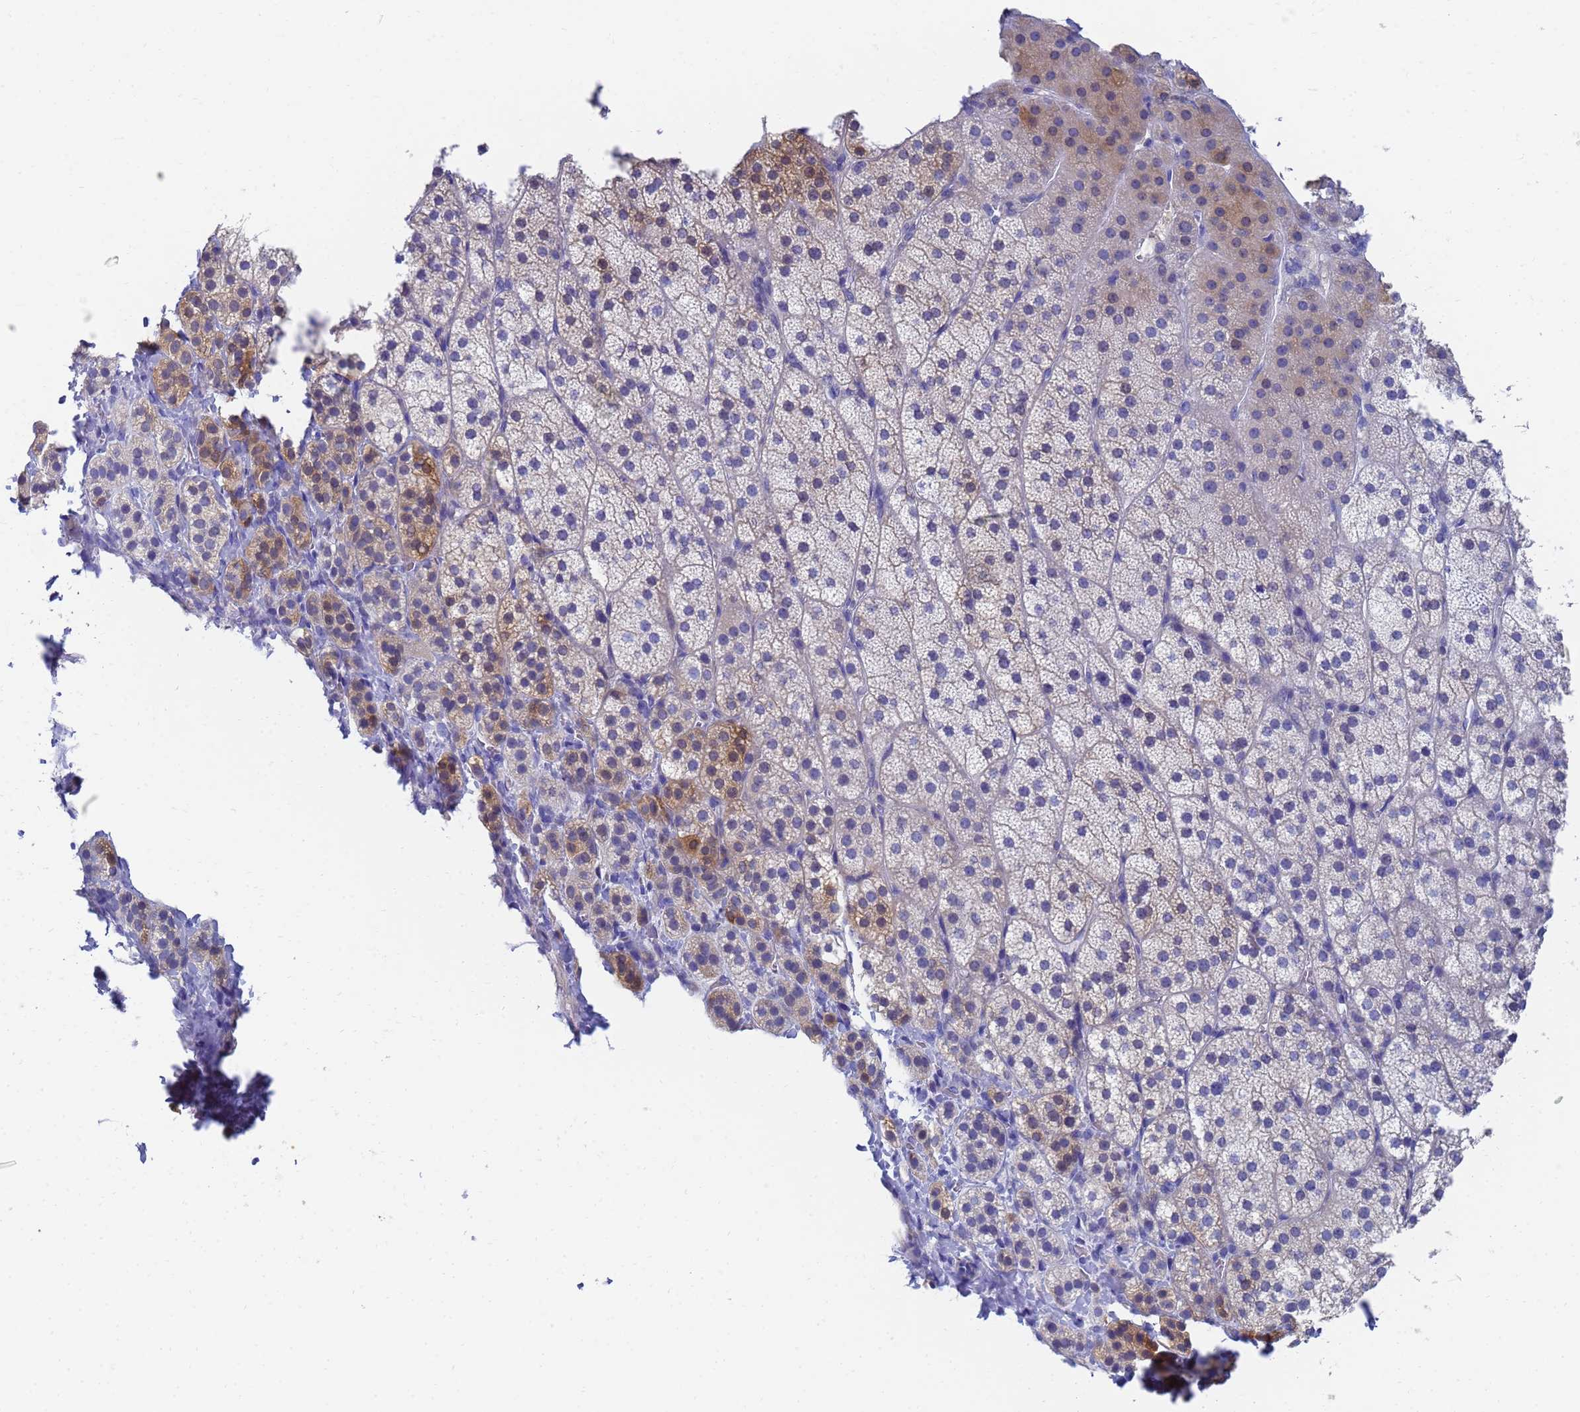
{"staining": {"intensity": "moderate", "quantity": "<25%", "location": "cytoplasmic/membranous"}, "tissue": "adrenal gland", "cell_type": "Glandular cells", "image_type": "normal", "snomed": [{"axis": "morphology", "description": "Normal tissue, NOS"}, {"axis": "topography", "description": "Adrenal gland"}], "caption": "Glandular cells display low levels of moderate cytoplasmic/membranous staining in approximately <25% of cells in normal adrenal gland. (DAB (3,3'-diaminobenzidine) = brown stain, brightfield microscopy at high magnification).", "gene": "GCHFR", "patient": {"sex": "female", "age": 44}}